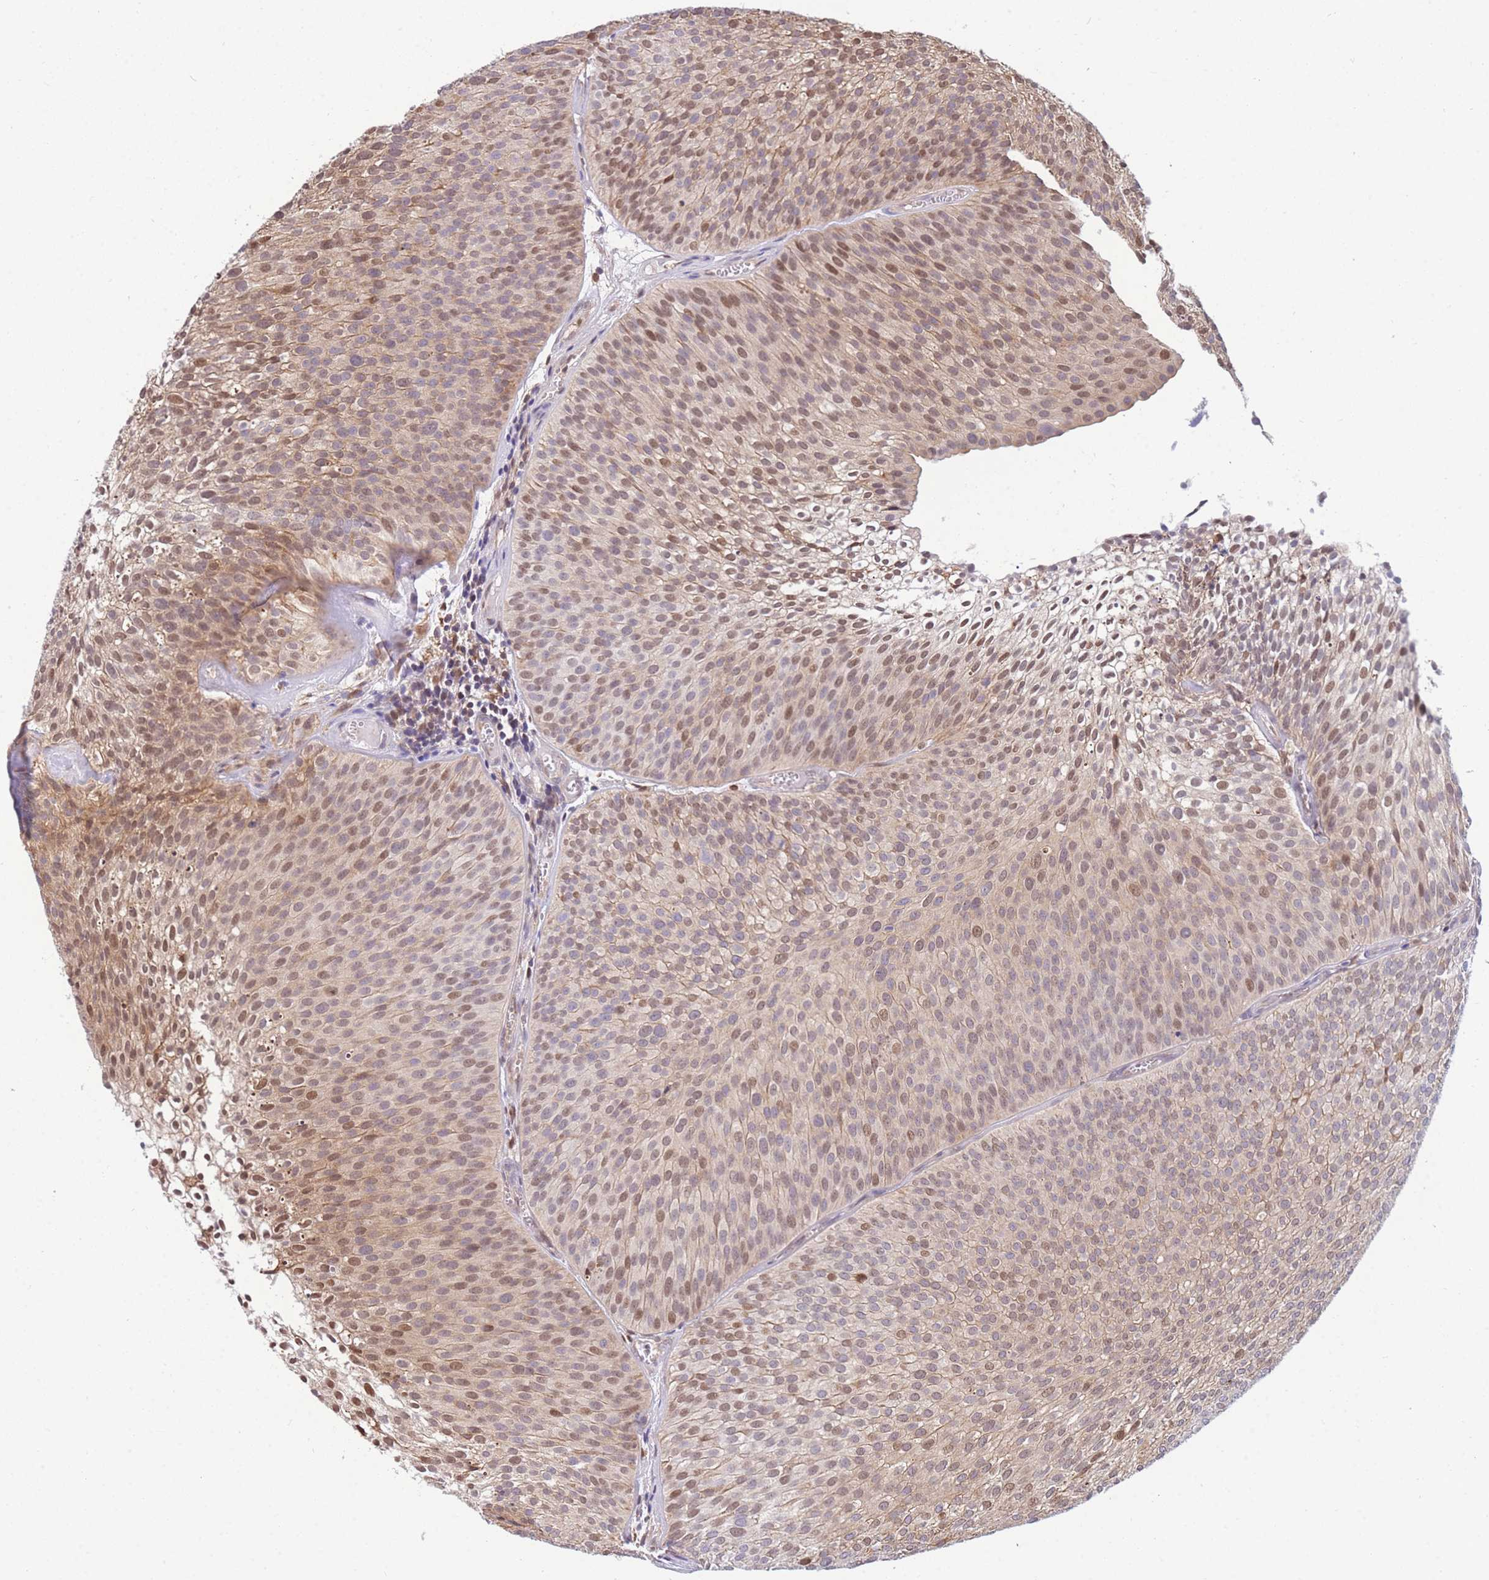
{"staining": {"intensity": "moderate", "quantity": "25%-75%", "location": "nuclear"}, "tissue": "urothelial cancer", "cell_type": "Tumor cells", "image_type": "cancer", "snomed": [{"axis": "morphology", "description": "Urothelial carcinoma, Low grade"}, {"axis": "topography", "description": "Urinary bladder"}], "caption": "Urothelial cancer stained for a protein (brown) displays moderate nuclear positive expression in about 25%-75% of tumor cells.", "gene": "CRACD", "patient": {"sex": "male", "age": 91}}